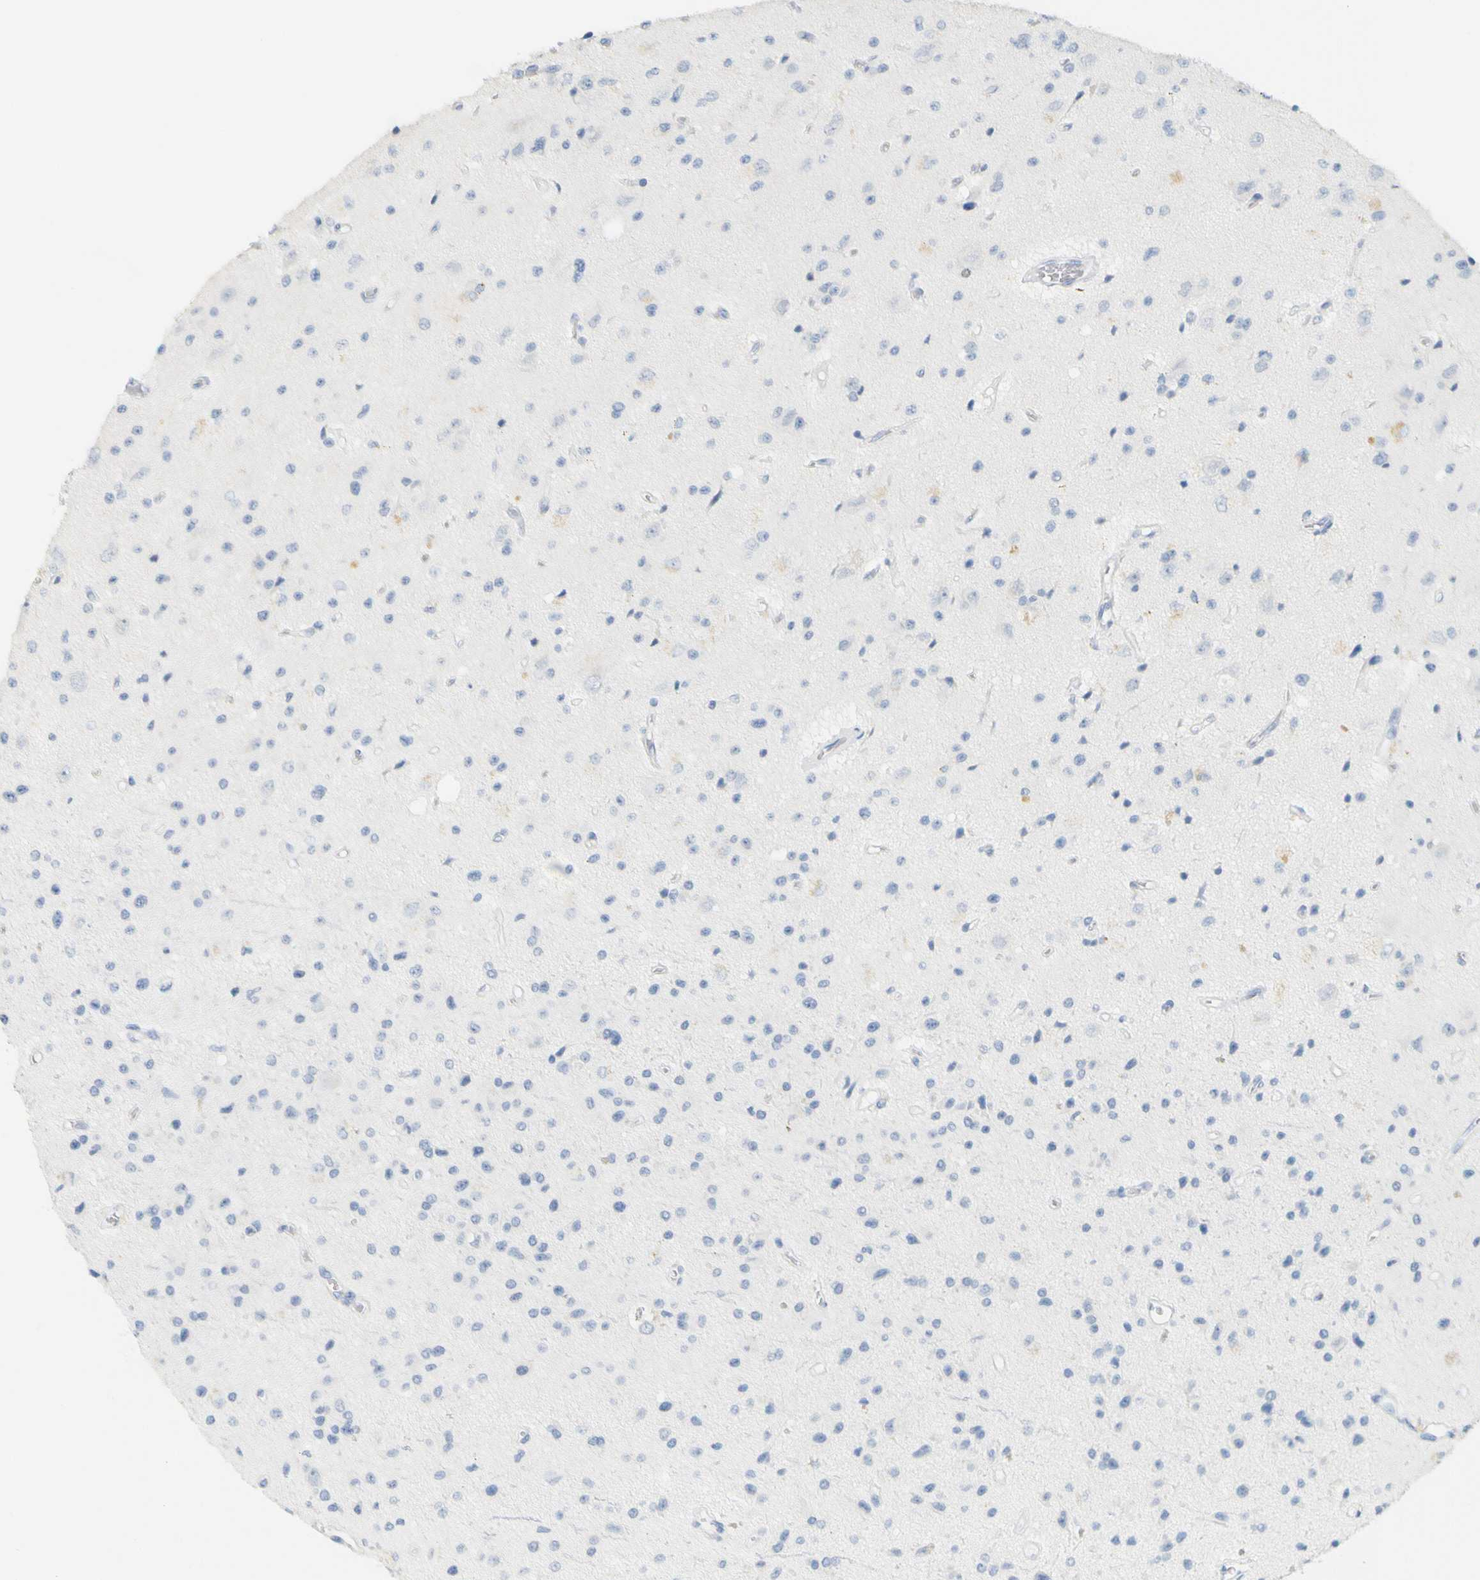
{"staining": {"intensity": "negative", "quantity": "none", "location": "none"}, "tissue": "glioma", "cell_type": "Tumor cells", "image_type": "cancer", "snomed": [{"axis": "morphology", "description": "Glioma, malignant, Low grade"}, {"axis": "topography", "description": "Brain"}], "caption": "DAB (3,3'-diaminobenzidine) immunohistochemical staining of glioma reveals no significant expression in tumor cells.", "gene": "OPN1SW", "patient": {"sex": "male", "age": 58}}